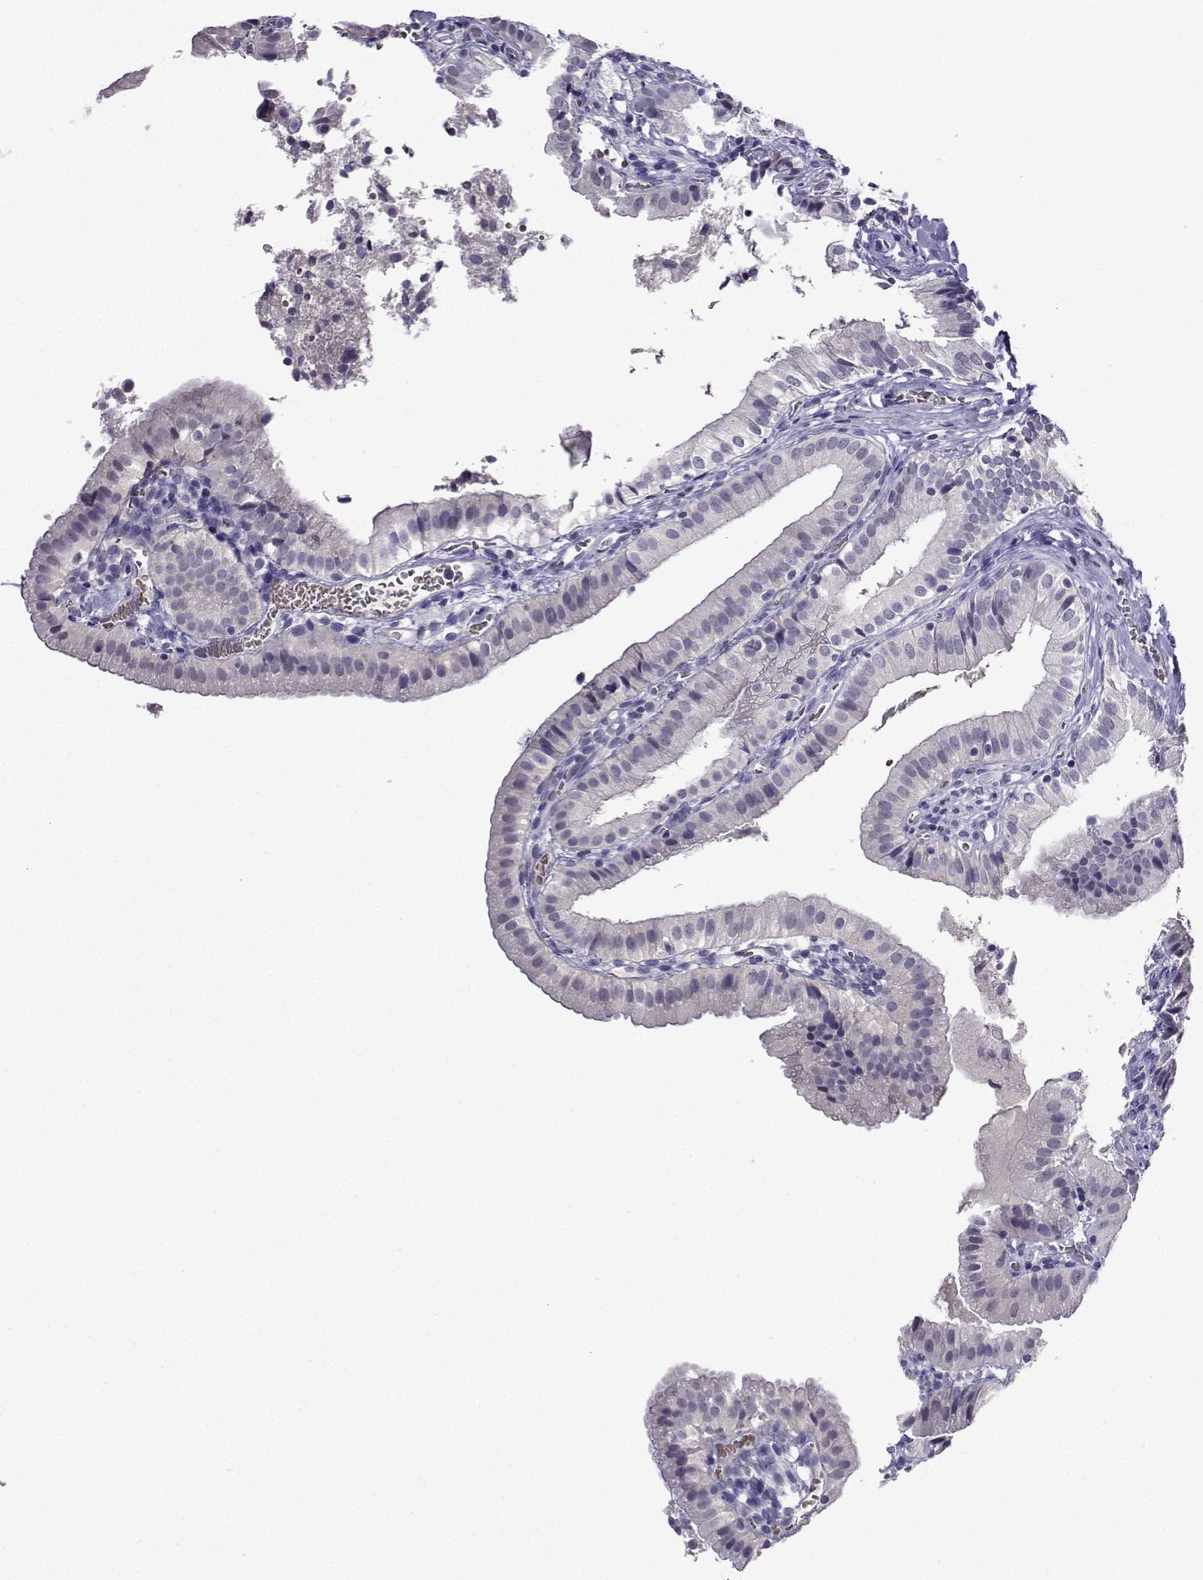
{"staining": {"intensity": "negative", "quantity": "none", "location": "none"}, "tissue": "gallbladder", "cell_type": "Glandular cells", "image_type": "normal", "snomed": [{"axis": "morphology", "description": "Normal tissue, NOS"}, {"axis": "topography", "description": "Gallbladder"}], "caption": "Immunohistochemical staining of normal gallbladder shows no significant staining in glandular cells. (Stains: DAB immunohistochemistry (IHC) with hematoxylin counter stain, Microscopy: brightfield microscopy at high magnification).", "gene": "LRFN2", "patient": {"sex": "female", "age": 47}}